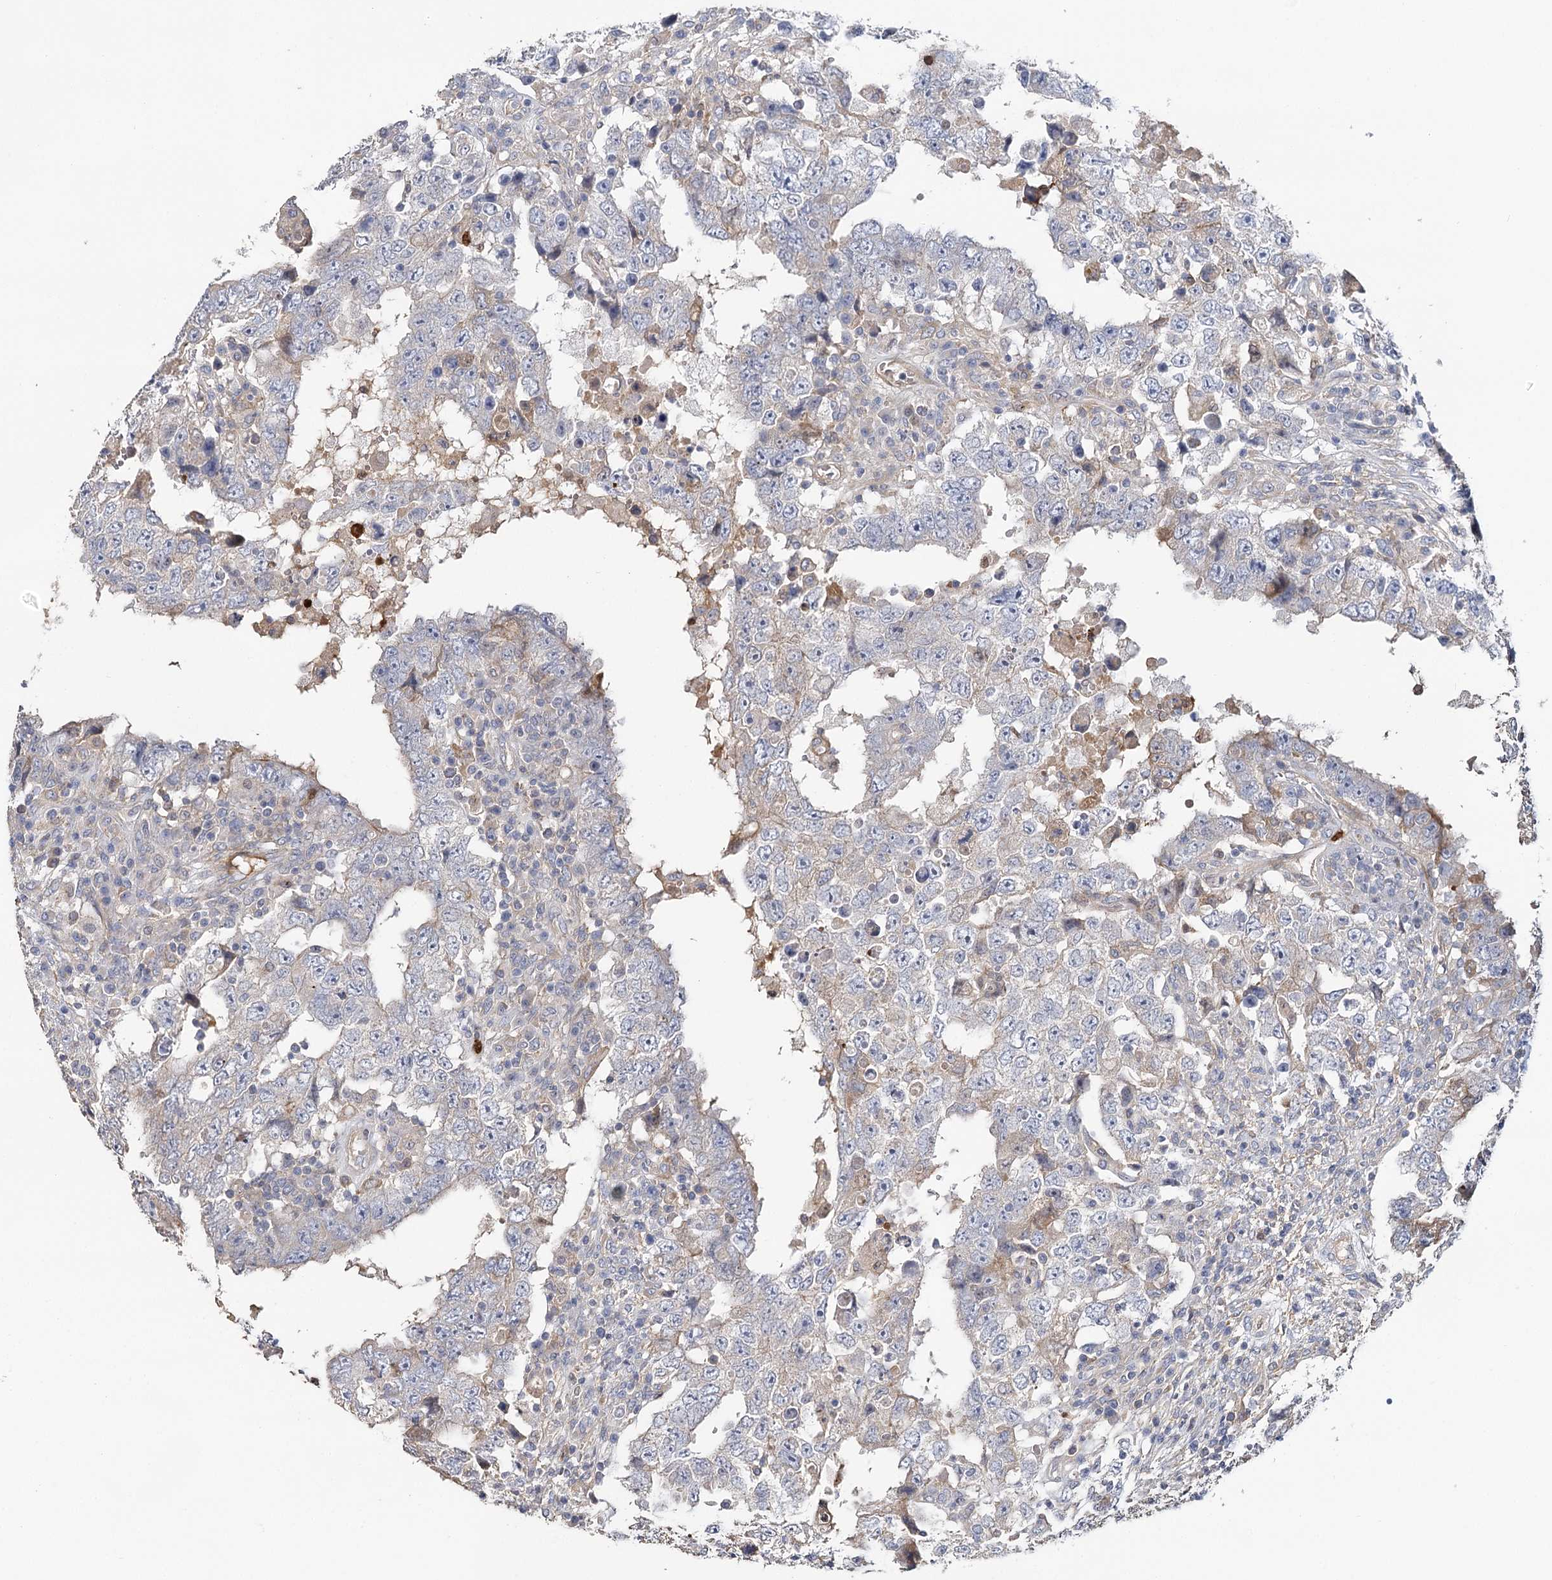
{"staining": {"intensity": "negative", "quantity": "none", "location": "none"}, "tissue": "testis cancer", "cell_type": "Tumor cells", "image_type": "cancer", "snomed": [{"axis": "morphology", "description": "Carcinoma, Embryonal, NOS"}, {"axis": "topography", "description": "Testis"}], "caption": "Tumor cells are negative for protein expression in human testis embryonal carcinoma.", "gene": "EPB41L5", "patient": {"sex": "male", "age": 26}}